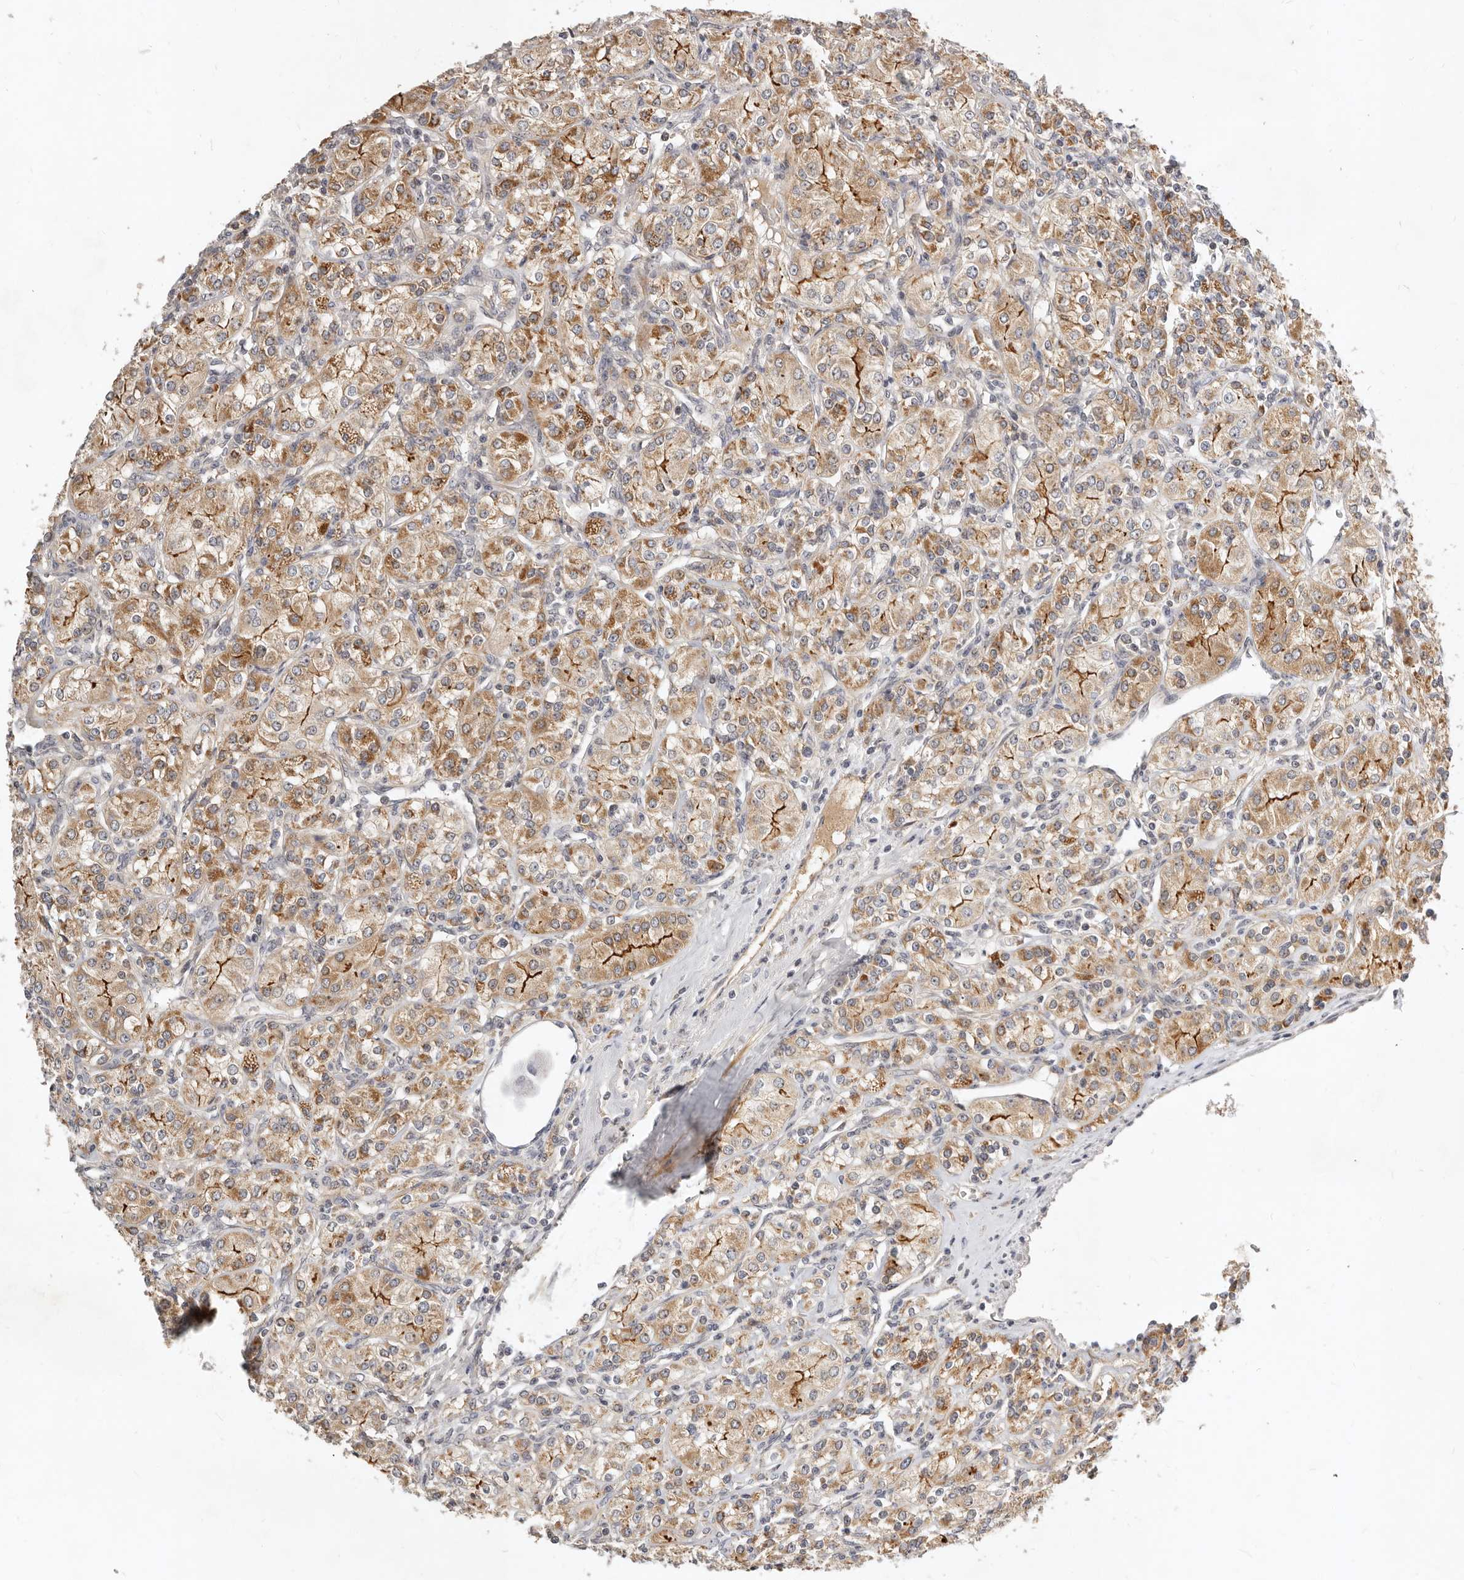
{"staining": {"intensity": "moderate", "quantity": ">75%", "location": "cytoplasmic/membranous"}, "tissue": "renal cancer", "cell_type": "Tumor cells", "image_type": "cancer", "snomed": [{"axis": "morphology", "description": "Adenocarcinoma, NOS"}, {"axis": "topography", "description": "Kidney"}], "caption": "Immunohistochemical staining of human renal adenocarcinoma demonstrates moderate cytoplasmic/membranous protein positivity in approximately >75% of tumor cells.", "gene": "MICALL2", "patient": {"sex": "male", "age": 77}}